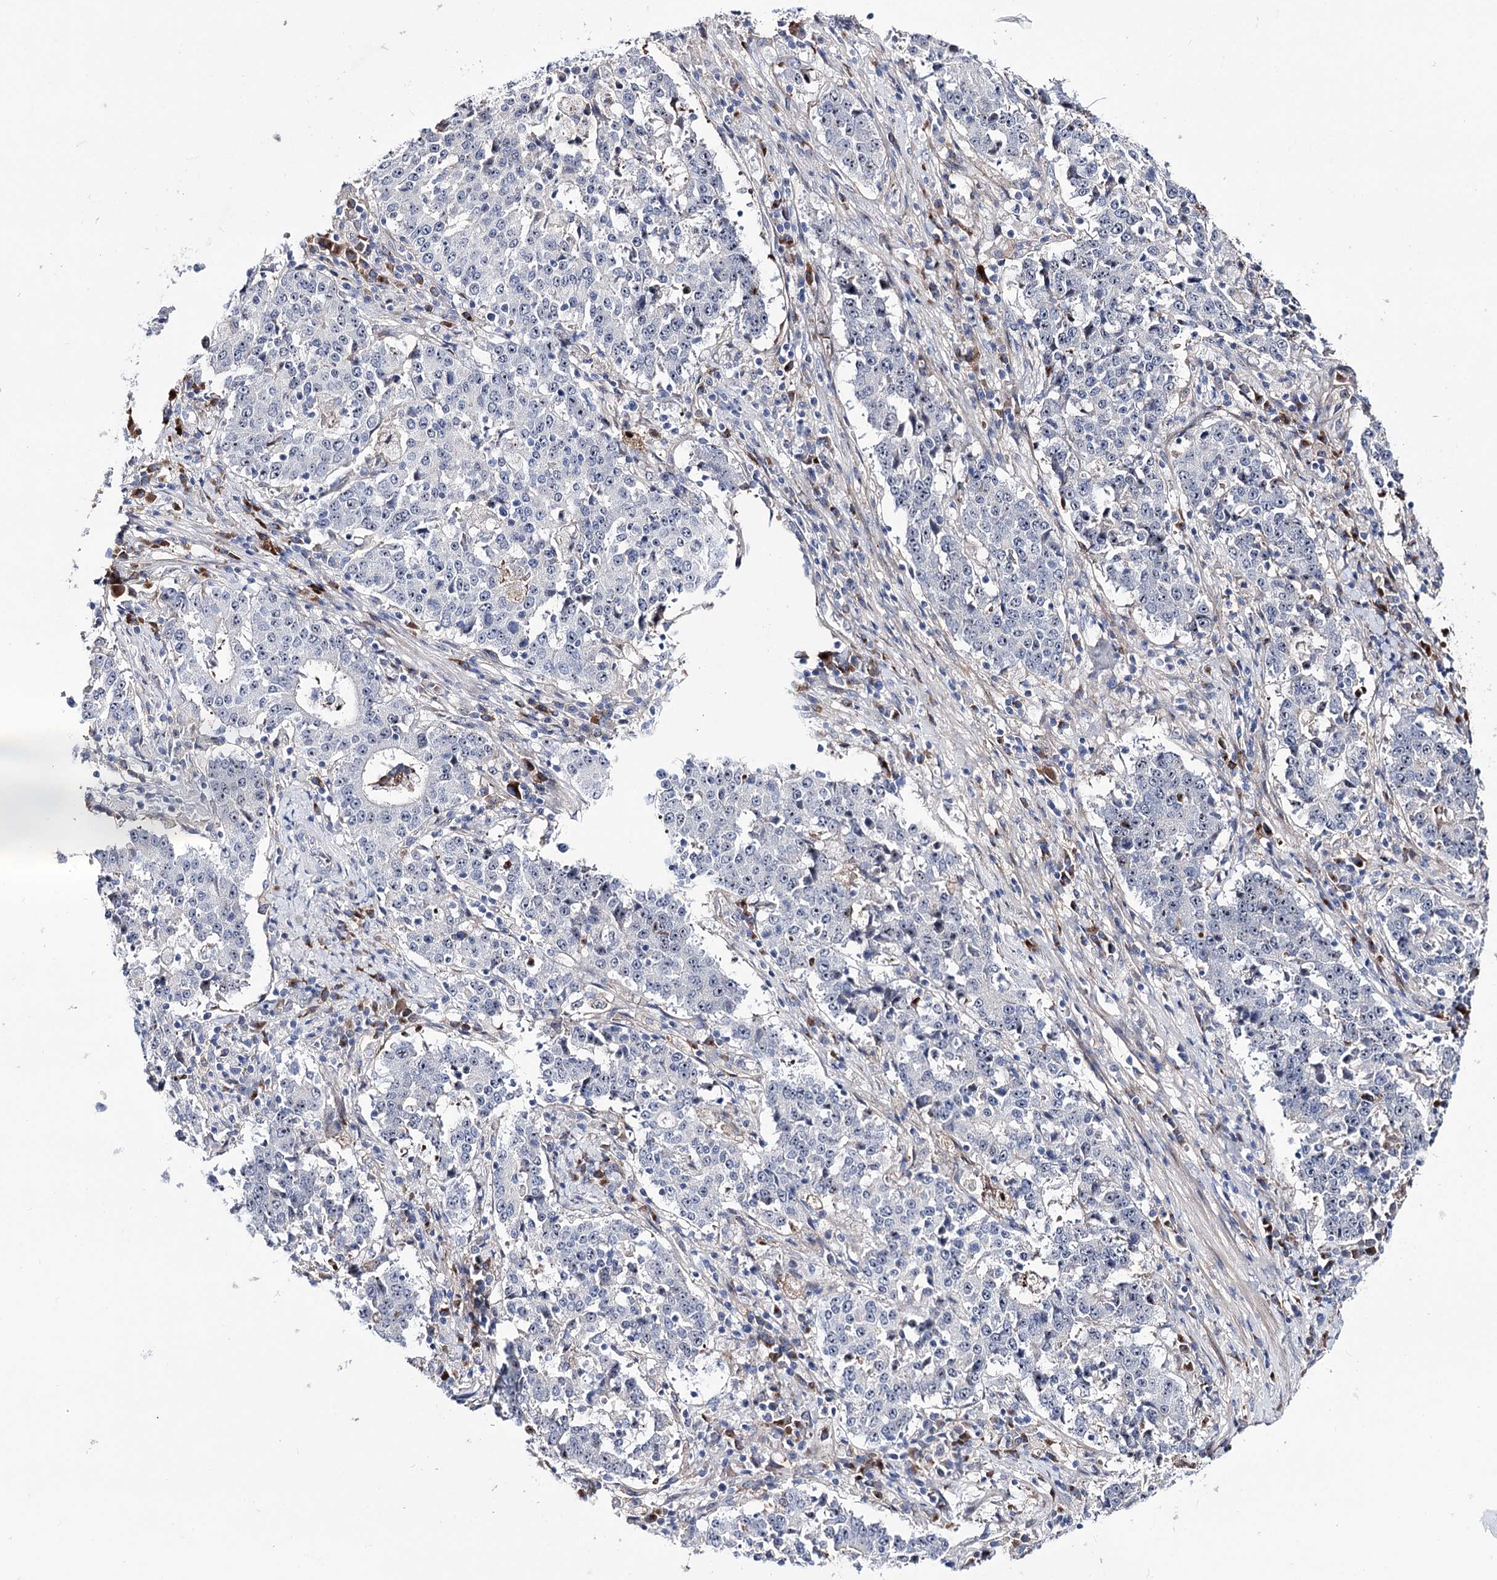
{"staining": {"intensity": "weak", "quantity": "<25%", "location": "nuclear"}, "tissue": "stomach cancer", "cell_type": "Tumor cells", "image_type": "cancer", "snomed": [{"axis": "morphology", "description": "Adenocarcinoma, NOS"}, {"axis": "topography", "description": "Stomach"}], "caption": "This is an immunohistochemistry histopathology image of stomach cancer (adenocarcinoma). There is no expression in tumor cells.", "gene": "PCGF5", "patient": {"sex": "male", "age": 59}}